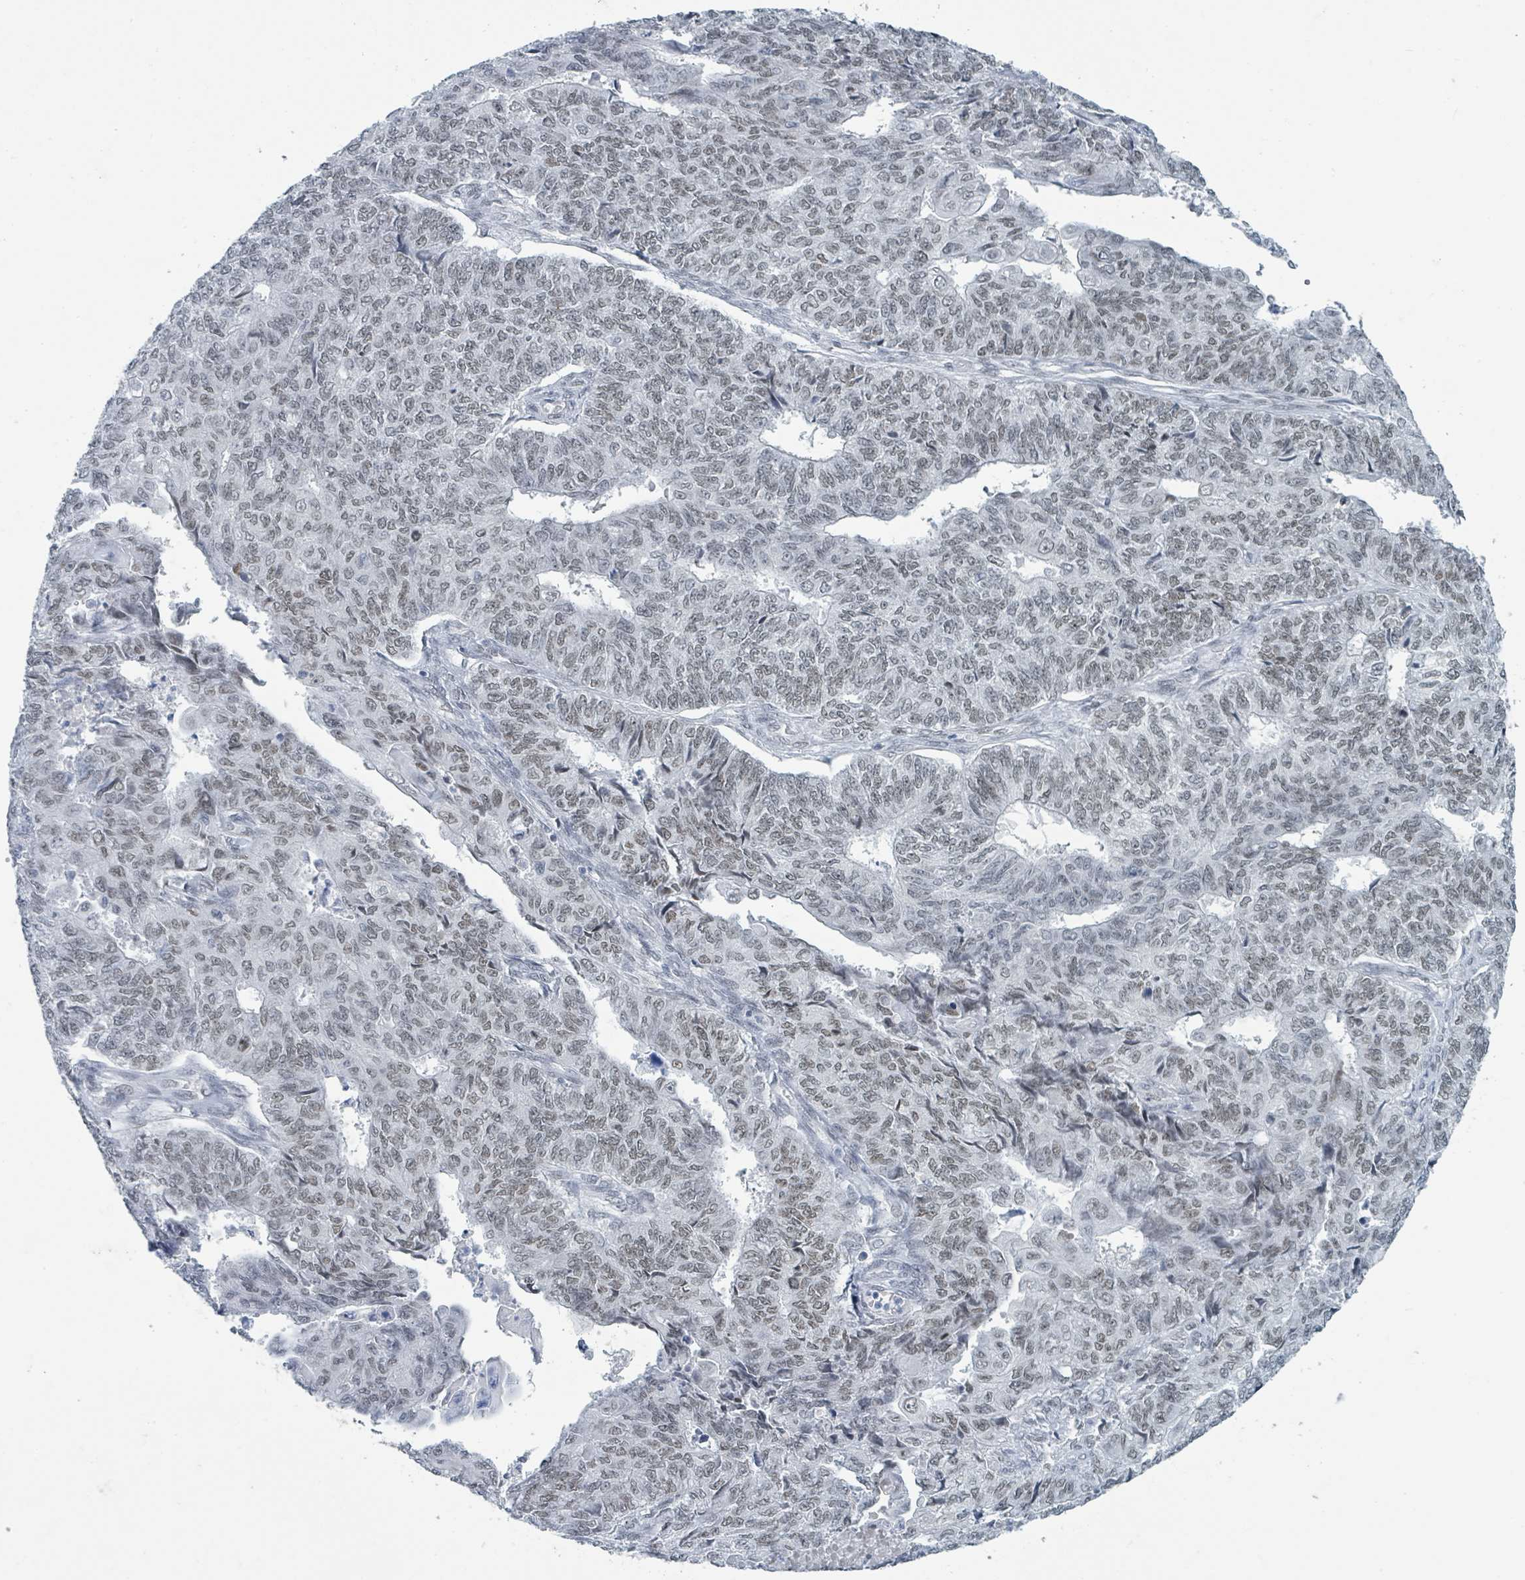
{"staining": {"intensity": "weak", "quantity": "25%-75%", "location": "nuclear"}, "tissue": "endometrial cancer", "cell_type": "Tumor cells", "image_type": "cancer", "snomed": [{"axis": "morphology", "description": "Adenocarcinoma, NOS"}, {"axis": "topography", "description": "Endometrium"}], "caption": "Endometrial adenocarcinoma stained with DAB (3,3'-diaminobenzidine) immunohistochemistry (IHC) displays low levels of weak nuclear expression in about 25%-75% of tumor cells.", "gene": "EHMT2", "patient": {"sex": "female", "age": 32}}